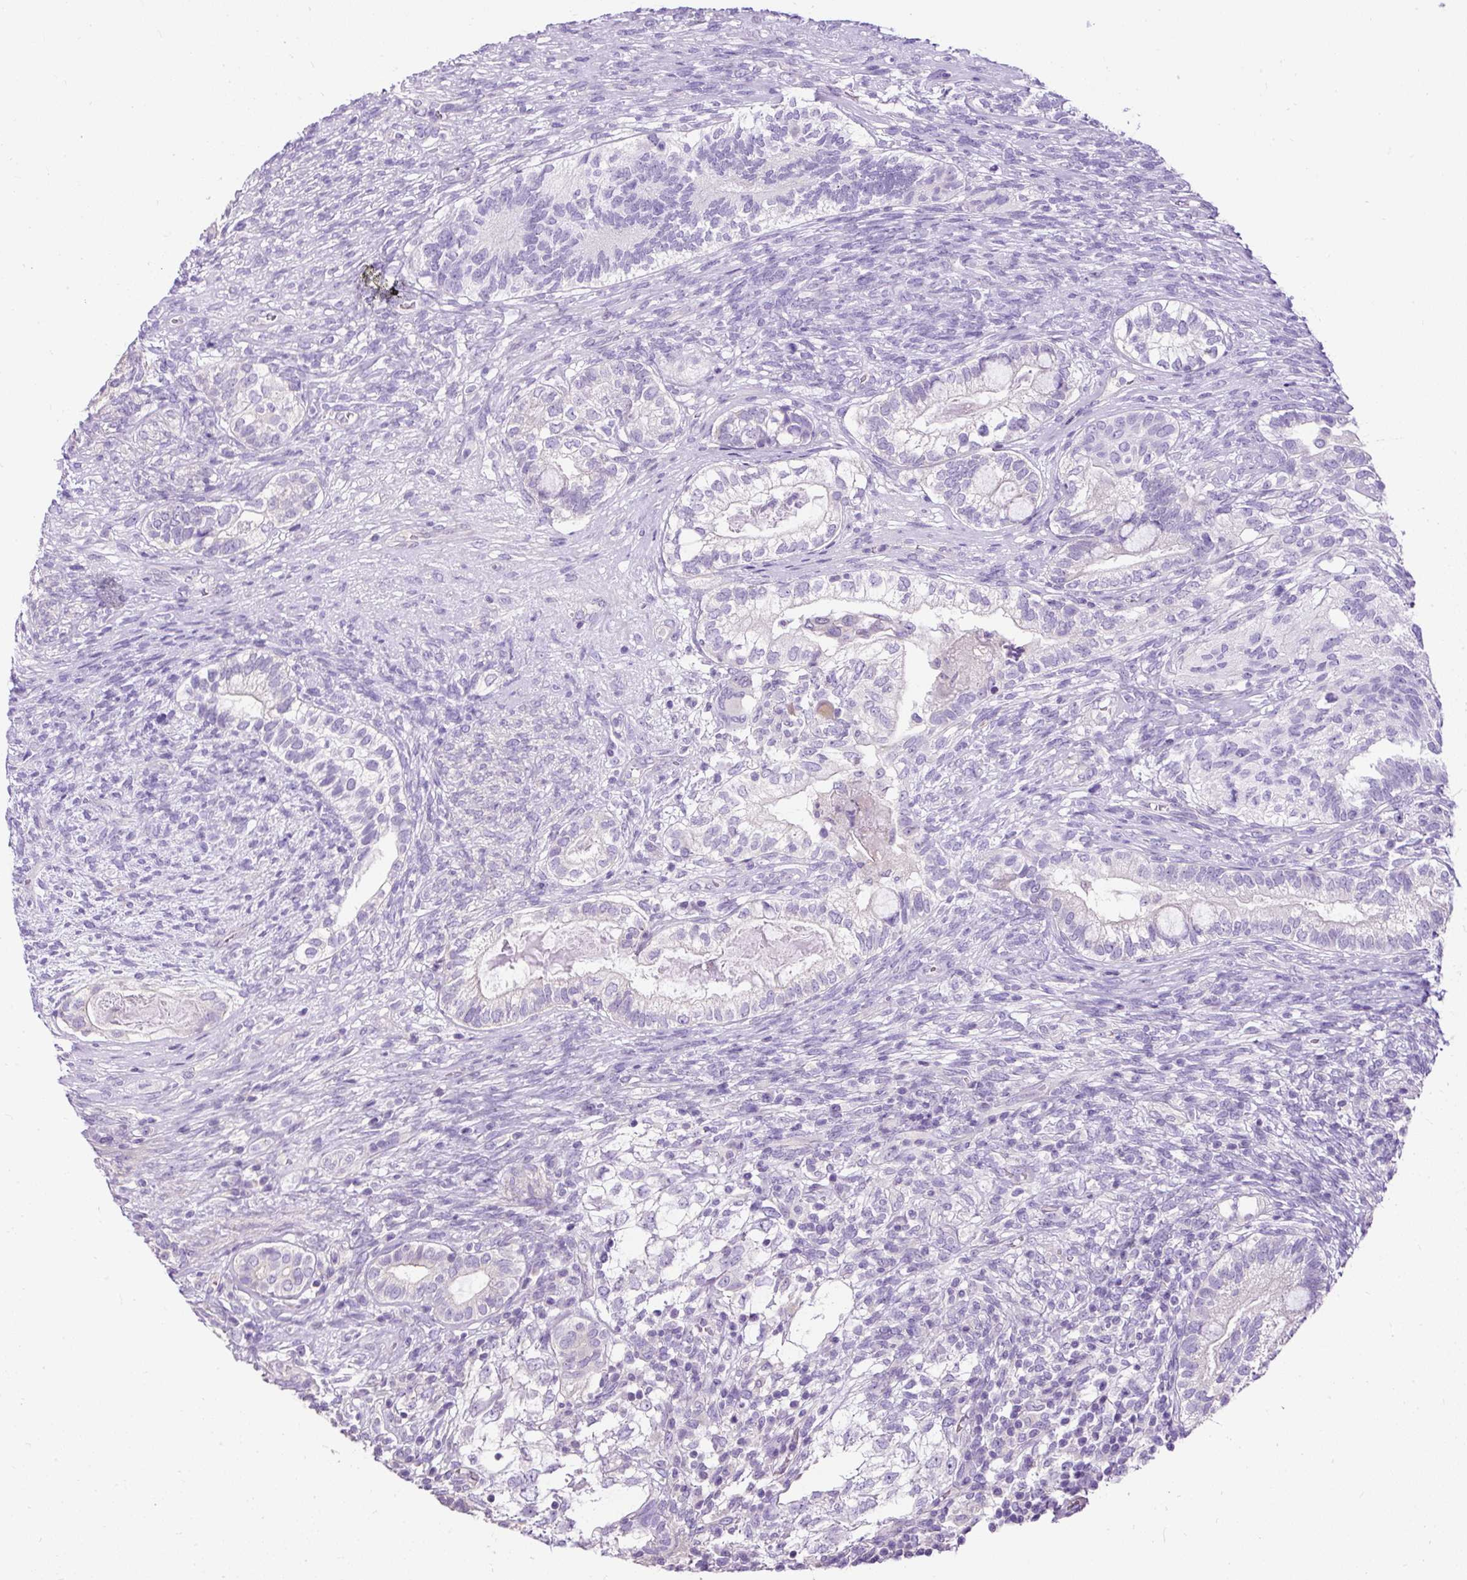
{"staining": {"intensity": "negative", "quantity": "none", "location": "none"}, "tissue": "testis cancer", "cell_type": "Tumor cells", "image_type": "cancer", "snomed": [{"axis": "morphology", "description": "Seminoma, NOS"}, {"axis": "morphology", "description": "Carcinoma, Embryonal, NOS"}, {"axis": "topography", "description": "Testis"}], "caption": "Tumor cells are negative for brown protein staining in testis cancer.", "gene": "PDIA2", "patient": {"sex": "male", "age": 41}}